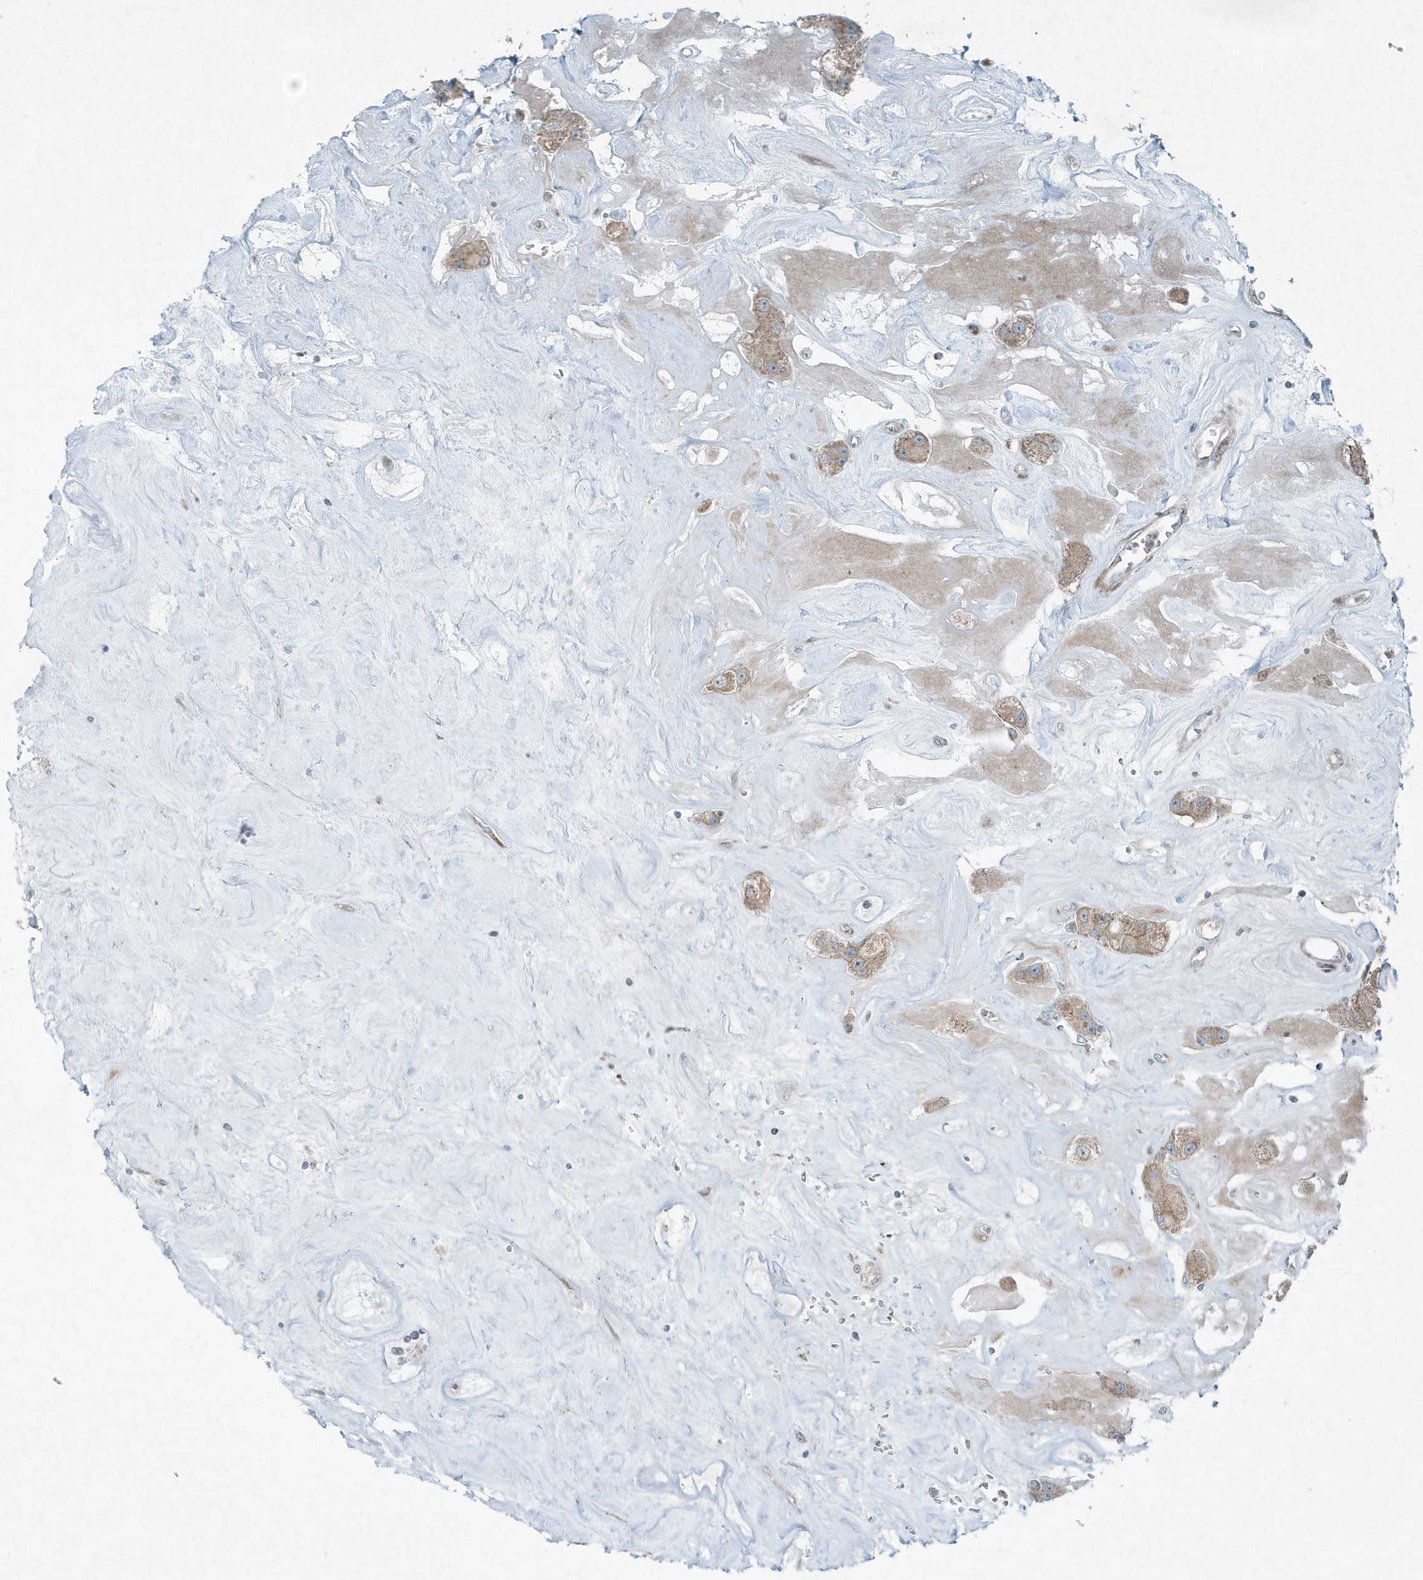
{"staining": {"intensity": "weak", "quantity": ">75%", "location": "cytoplasmic/membranous"}, "tissue": "carcinoid", "cell_type": "Tumor cells", "image_type": "cancer", "snomed": [{"axis": "morphology", "description": "Carcinoid, malignant, NOS"}, {"axis": "topography", "description": "Pancreas"}], "caption": "Weak cytoplasmic/membranous expression is seen in approximately >75% of tumor cells in carcinoid.", "gene": "GCC2", "patient": {"sex": "male", "age": 41}}